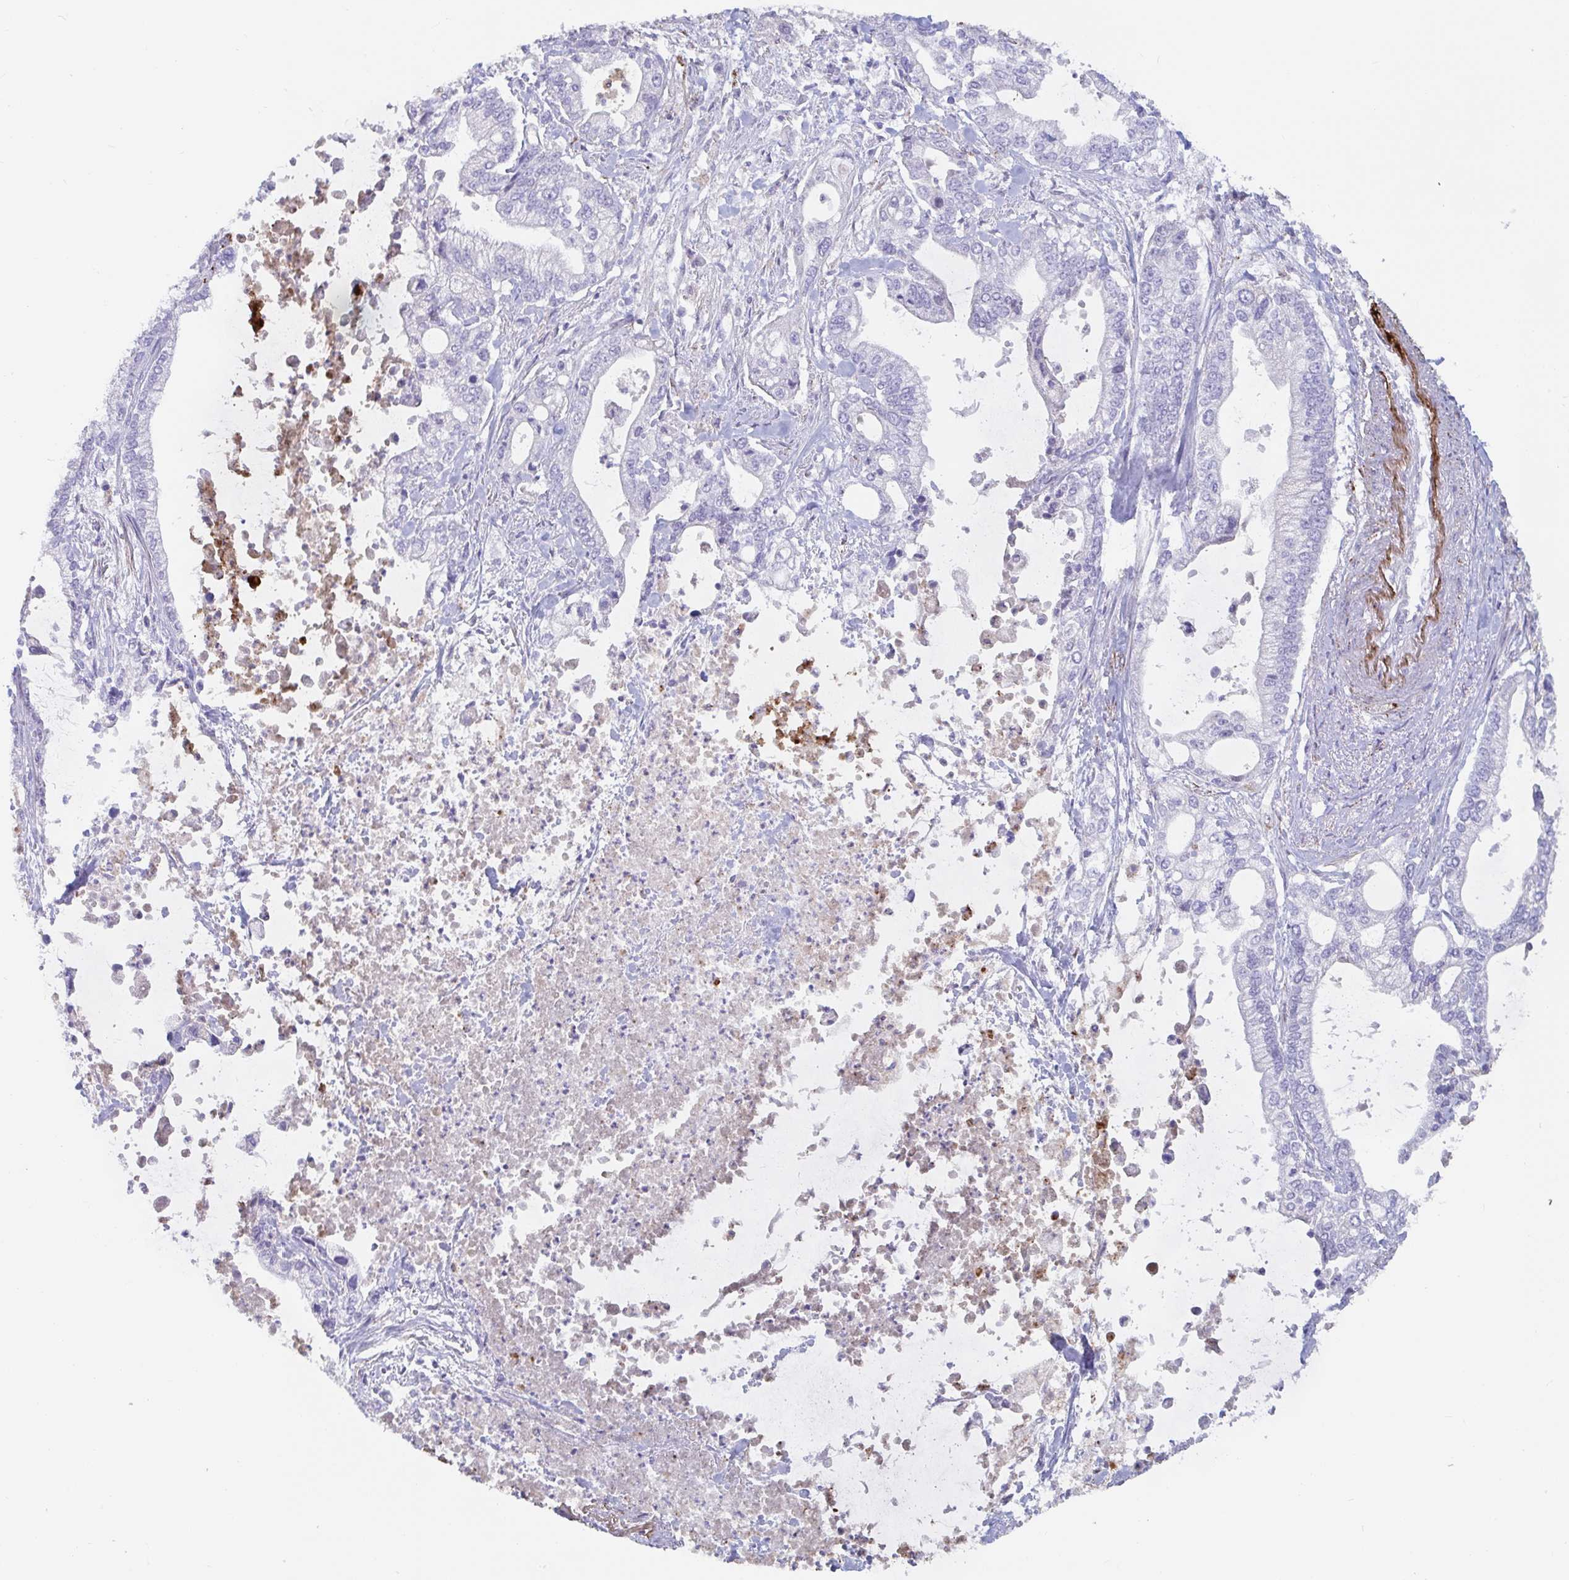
{"staining": {"intensity": "negative", "quantity": "none", "location": "none"}, "tissue": "pancreatic cancer", "cell_type": "Tumor cells", "image_type": "cancer", "snomed": [{"axis": "morphology", "description": "Adenocarcinoma, NOS"}, {"axis": "topography", "description": "Pancreas"}], "caption": "This is an immunohistochemistry (IHC) image of adenocarcinoma (pancreatic). There is no staining in tumor cells.", "gene": "FAM156B", "patient": {"sex": "male", "age": 69}}